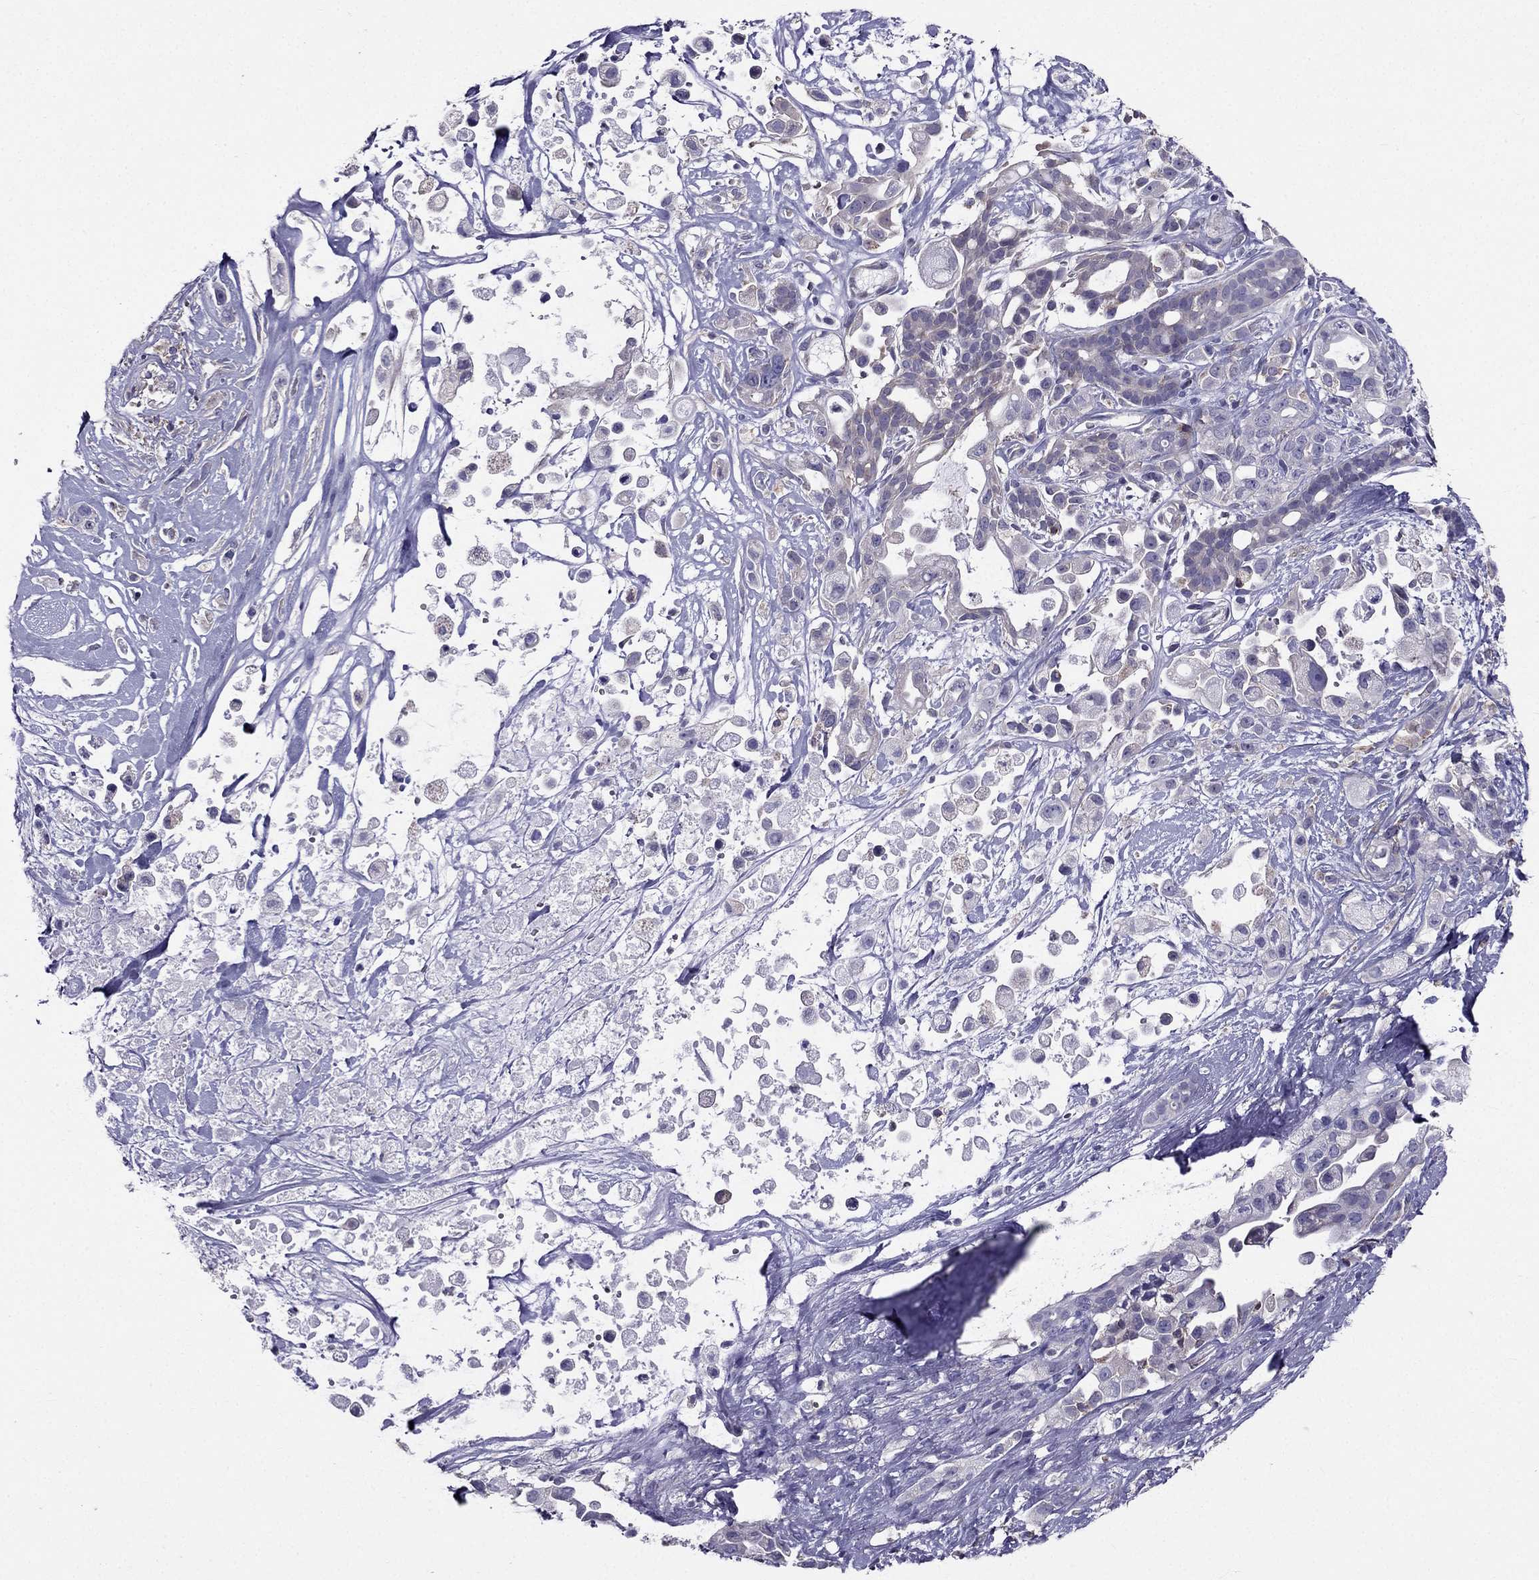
{"staining": {"intensity": "weak", "quantity": "<25%", "location": "cytoplasmic/membranous"}, "tissue": "pancreatic cancer", "cell_type": "Tumor cells", "image_type": "cancer", "snomed": [{"axis": "morphology", "description": "Adenocarcinoma, NOS"}, {"axis": "topography", "description": "Pancreas"}], "caption": "The immunohistochemistry (IHC) micrograph has no significant staining in tumor cells of pancreatic cancer tissue.", "gene": "AAK1", "patient": {"sex": "male", "age": 44}}